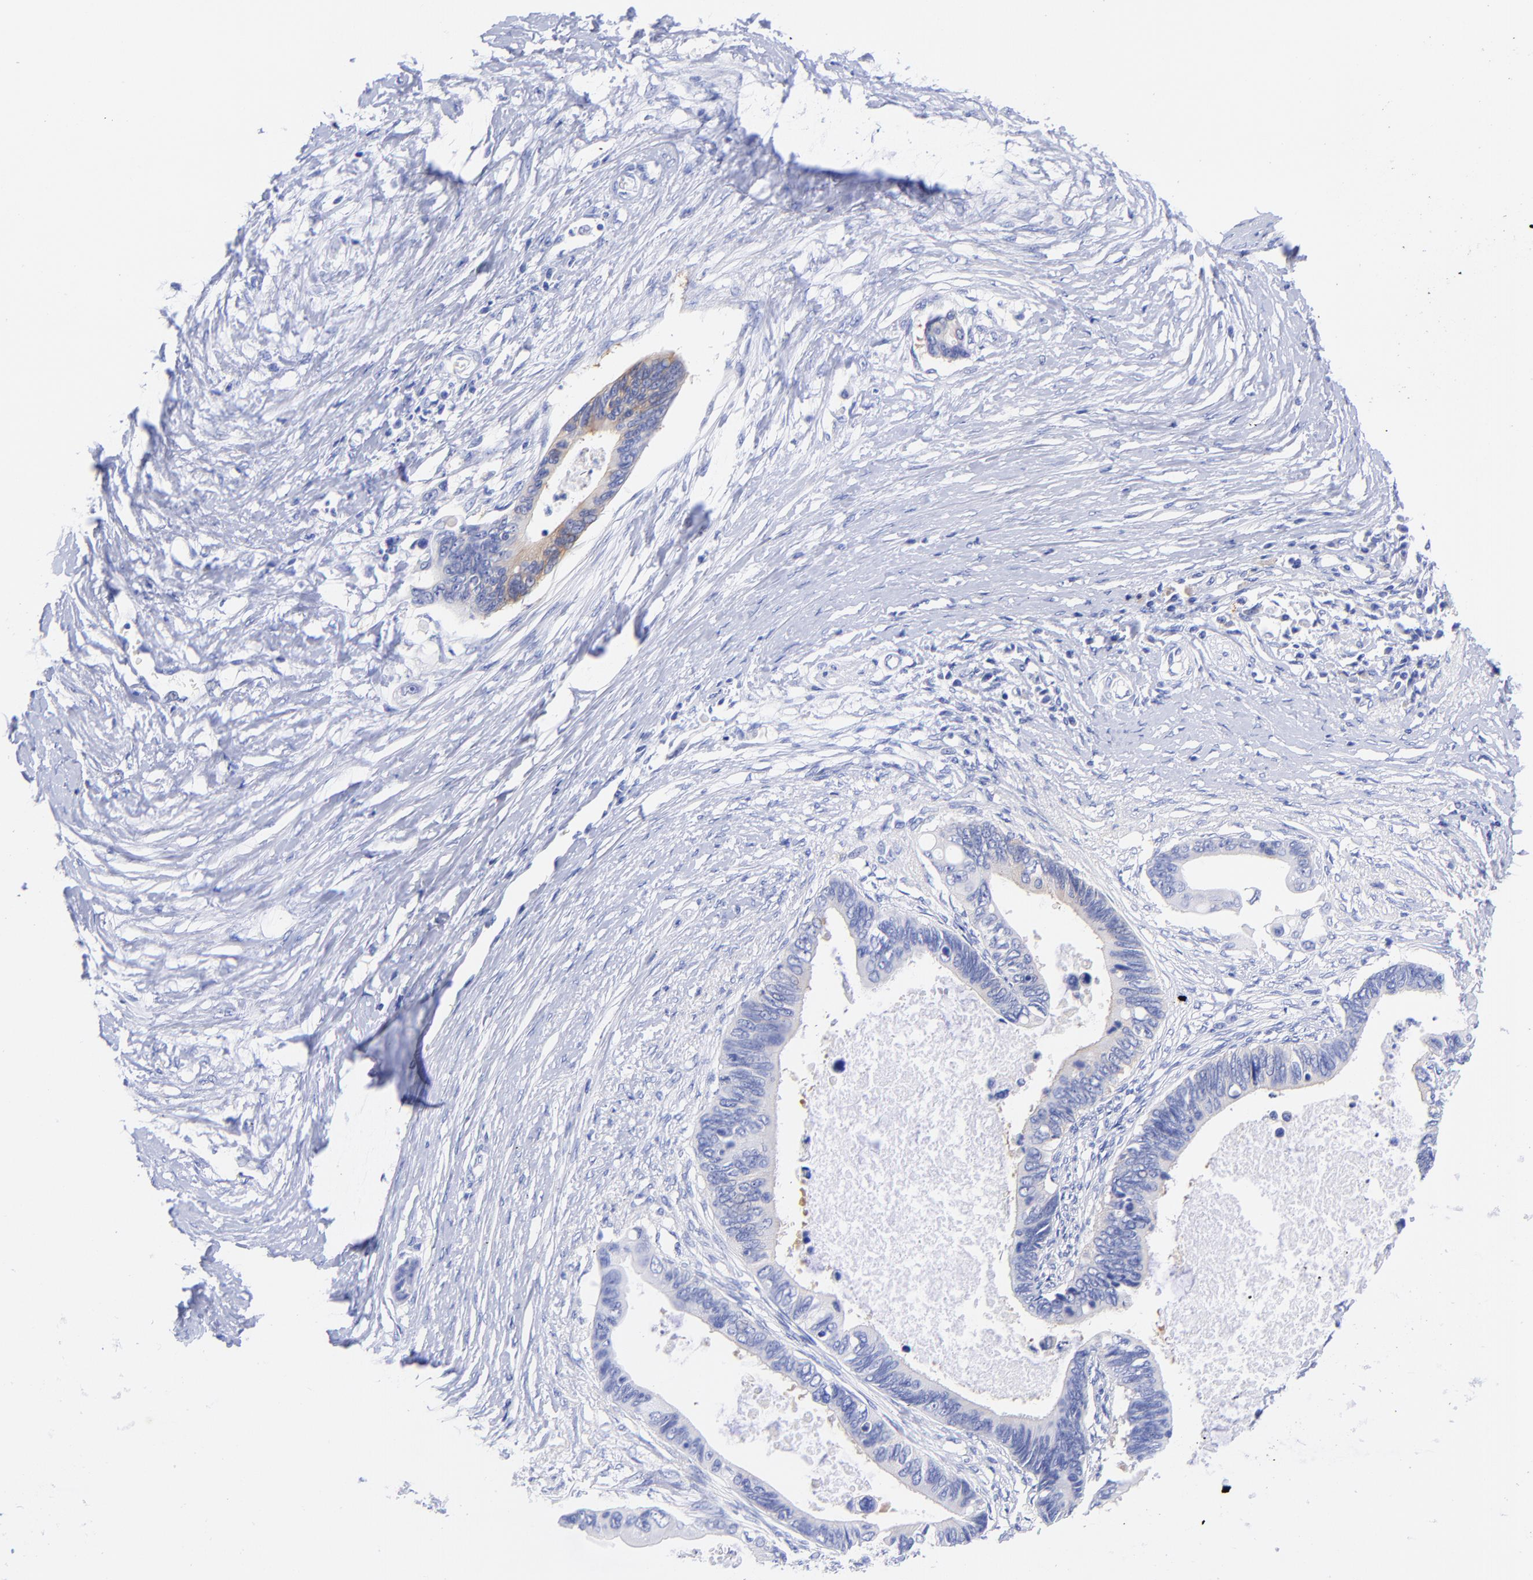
{"staining": {"intensity": "weak", "quantity": "<25%", "location": "cytoplasmic/membranous"}, "tissue": "pancreatic cancer", "cell_type": "Tumor cells", "image_type": "cancer", "snomed": [{"axis": "morphology", "description": "Adenocarcinoma, NOS"}, {"axis": "topography", "description": "Pancreas"}], "caption": "High power microscopy image of an immunohistochemistry (IHC) image of pancreatic adenocarcinoma, revealing no significant positivity in tumor cells.", "gene": "GPHN", "patient": {"sex": "female", "age": 70}}